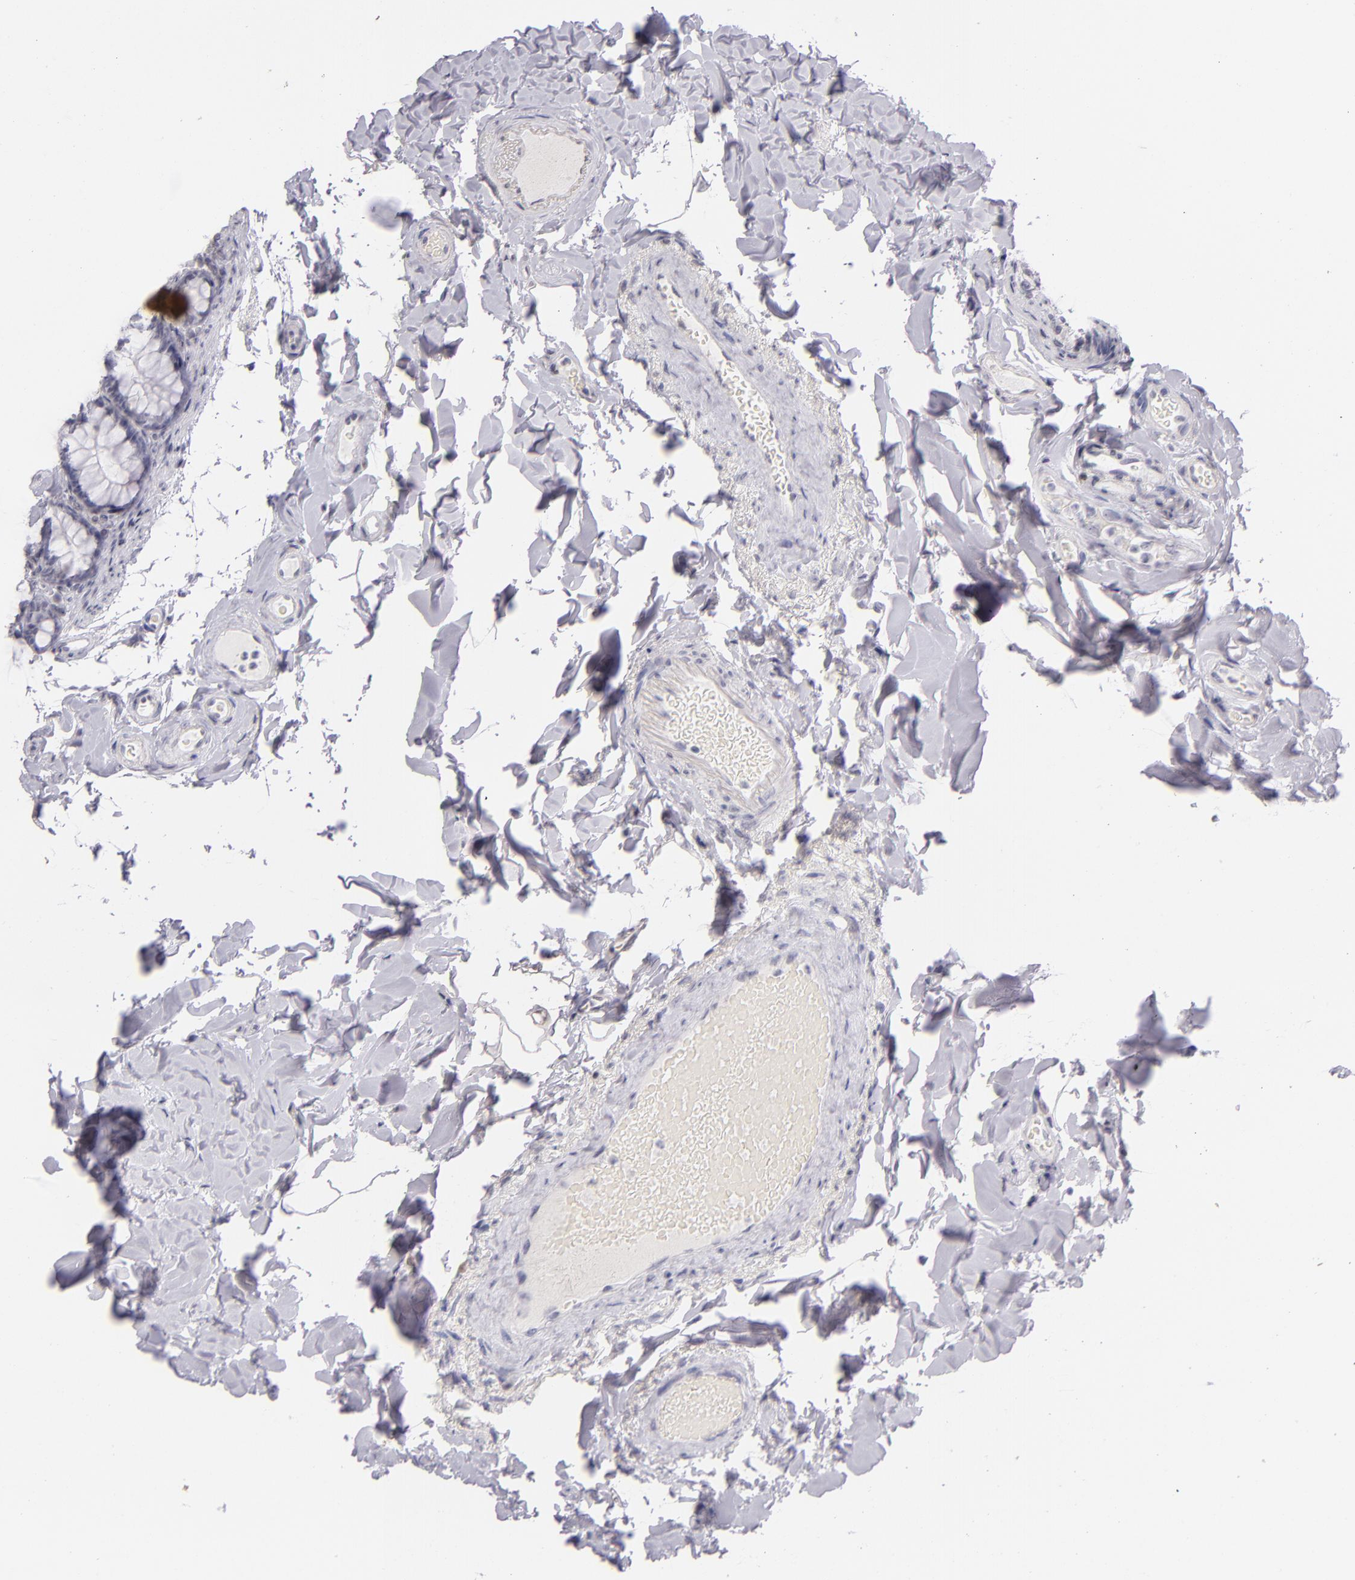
{"staining": {"intensity": "negative", "quantity": "none", "location": "none"}, "tissue": "colon", "cell_type": "Endothelial cells", "image_type": "normal", "snomed": [{"axis": "morphology", "description": "Normal tissue, NOS"}, {"axis": "topography", "description": "Colon"}], "caption": "Immunohistochemistry (IHC) image of benign colon stained for a protein (brown), which shows no staining in endothelial cells.", "gene": "CD40", "patient": {"sex": "female", "age": 61}}